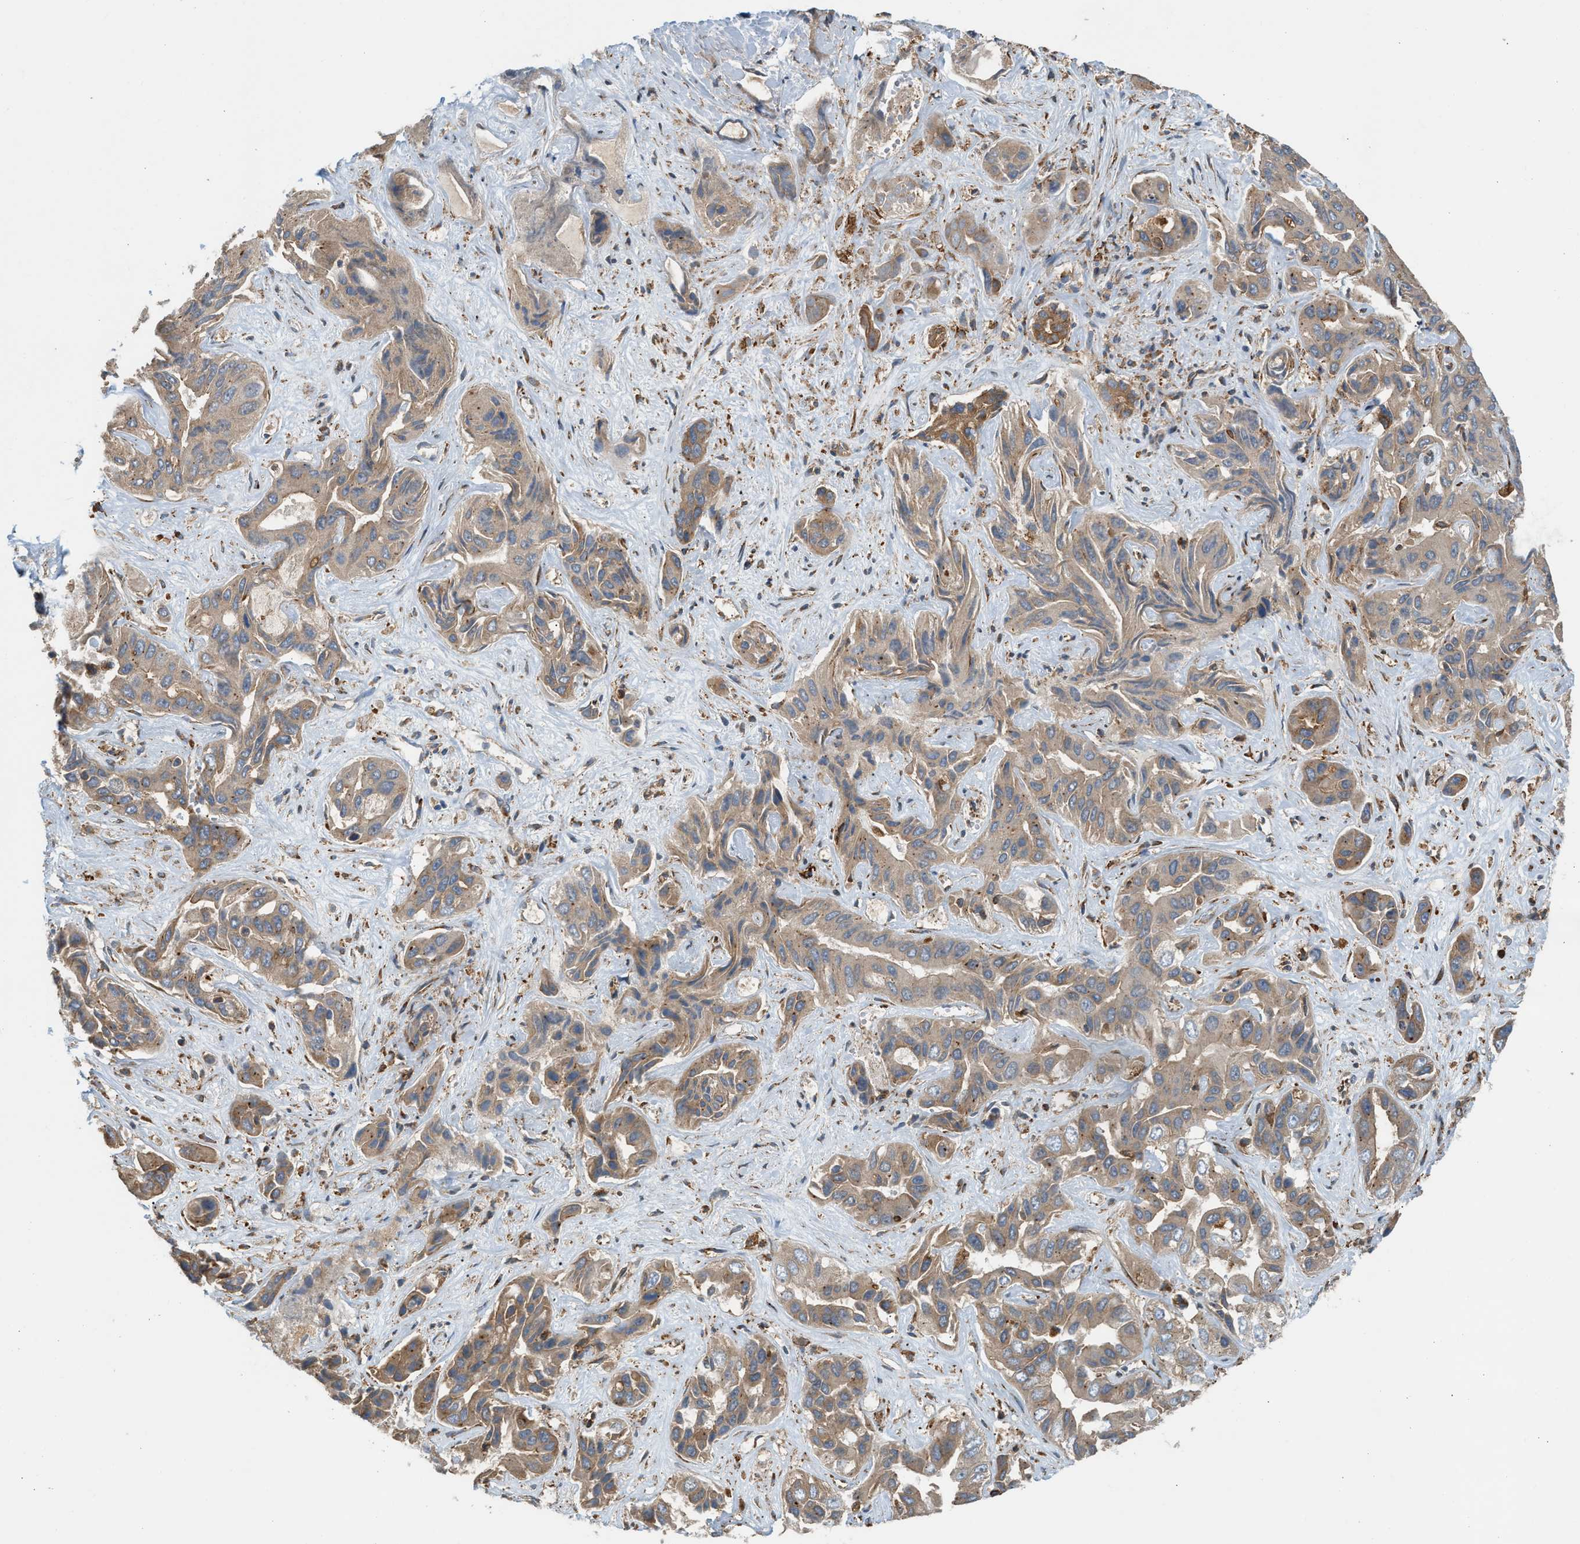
{"staining": {"intensity": "moderate", "quantity": ">75%", "location": "cytoplasmic/membranous"}, "tissue": "liver cancer", "cell_type": "Tumor cells", "image_type": "cancer", "snomed": [{"axis": "morphology", "description": "Cholangiocarcinoma"}, {"axis": "topography", "description": "Liver"}], "caption": "Liver cancer (cholangiocarcinoma) stained for a protein (brown) reveals moderate cytoplasmic/membranous positive expression in approximately >75% of tumor cells.", "gene": "BAIAP2L1", "patient": {"sex": "female", "age": 52}}